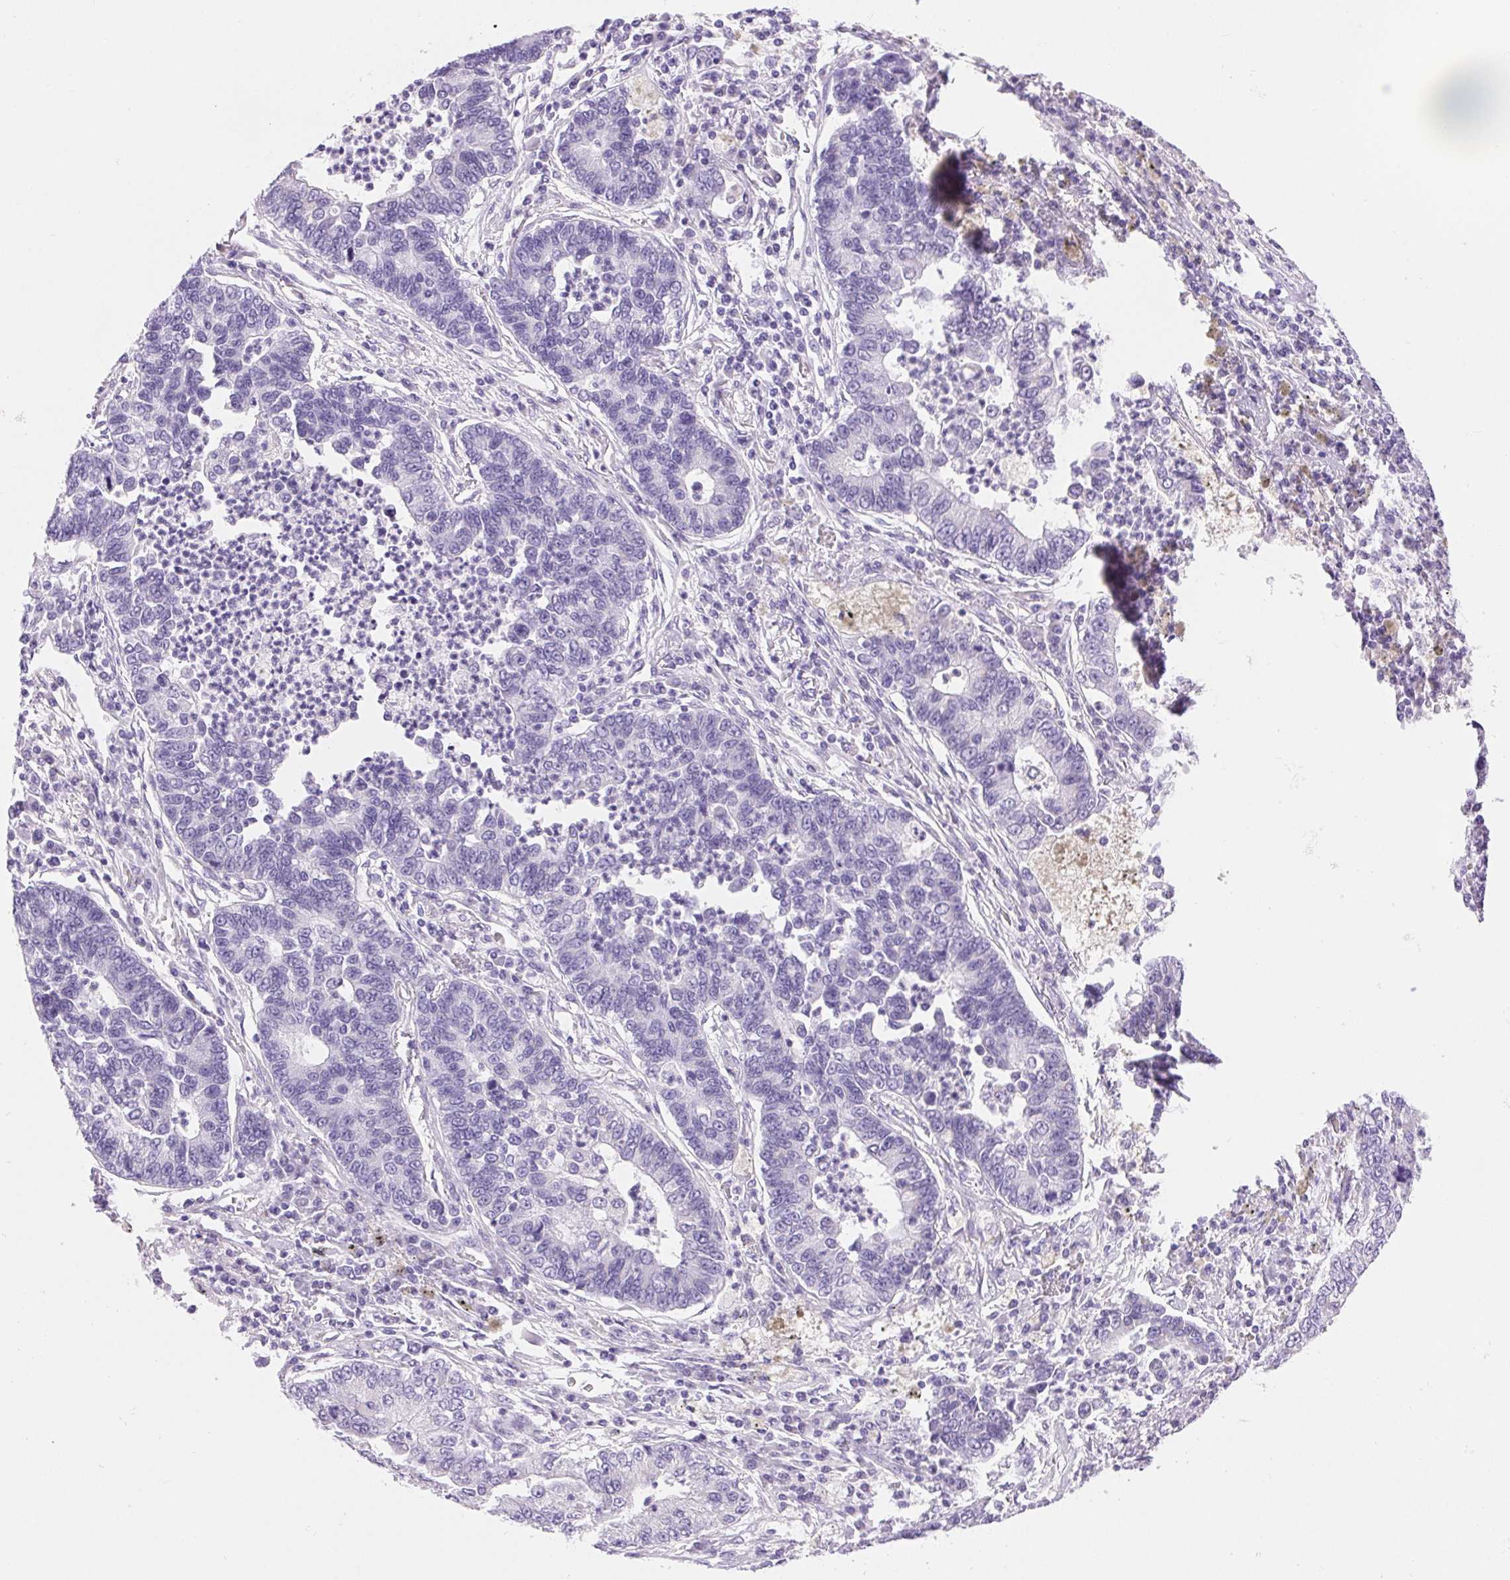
{"staining": {"intensity": "negative", "quantity": "none", "location": "none"}, "tissue": "lung cancer", "cell_type": "Tumor cells", "image_type": "cancer", "snomed": [{"axis": "morphology", "description": "Adenocarcinoma, NOS"}, {"axis": "topography", "description": "Lung"}], "caption": "Tumor cells are negative for protein expression in human lung adenocarcinoma. (Stains: DAB (3,3'-diaminobenzidine) immunohistochemistry (IHC) with hematoxylin counter stain, Microscopy: brightfield microscopy at high magnification).", "gene": "SERPINB3", "patient": {"sex": "female", "age": 57}}